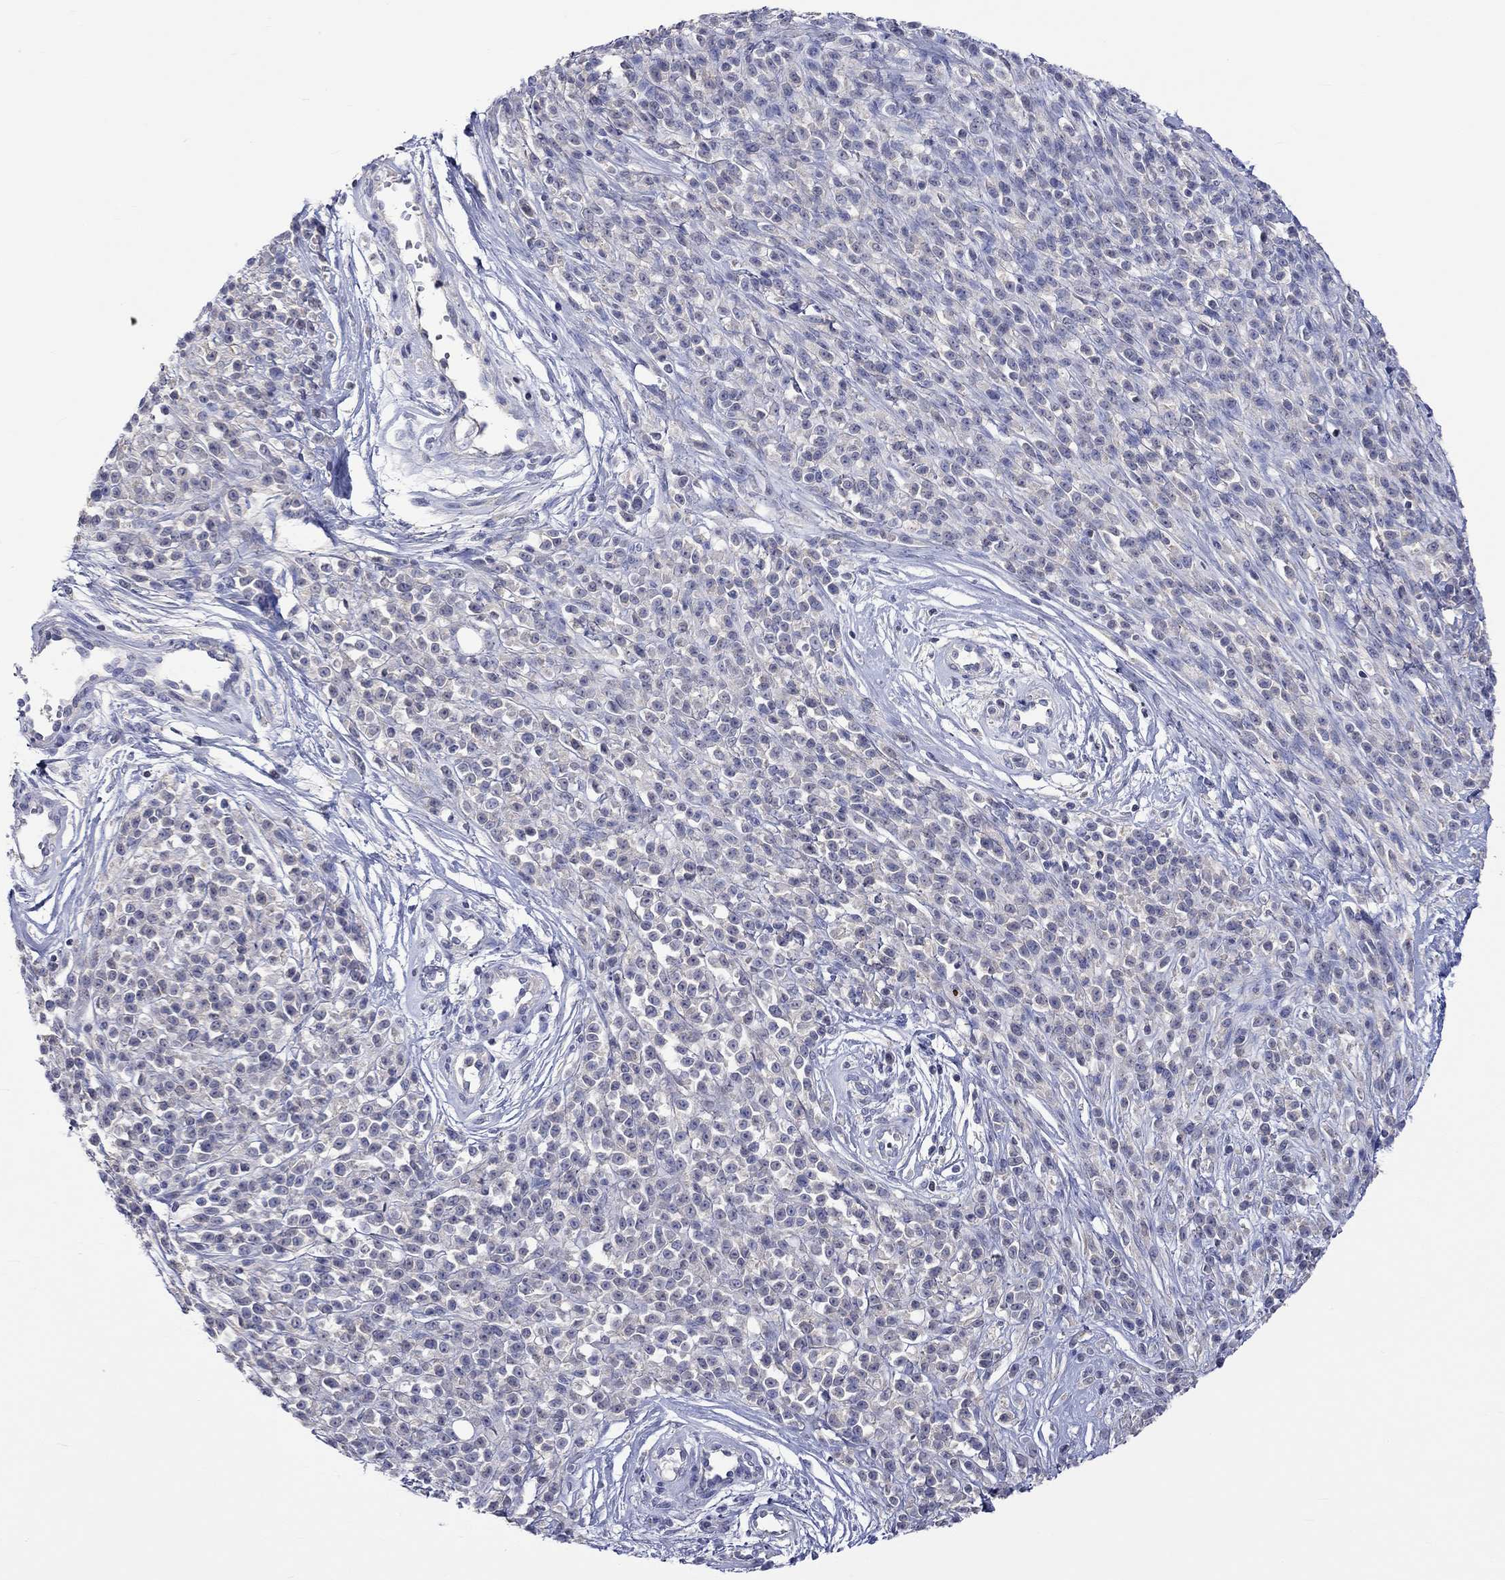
{"staining": {"intensity": "negative", "quantity": "none", "location": "none"}, "tissue": "melanoma", "cell_type": "Tumor cells", "image_type": "cancer", "snomed": [{"axis": "morphology", "description": "Malignant melanoma, NOS"}, {"axis": "topography", "description": "Skin"}, {"axis": "topography", "description": "Skin of trunk"}], "caption": "IHC micrograph of neoplastic tissue: malignant melanoma stained with DAB (3,3'-diaminobenzidine) shows no significant protein expression in tumor cells. The staining was performed using DAB (3,3'-diaminobenzidine) to visualize the protein expression in brown, while the nuclei were stained in blue with hematoxylin (Magnification: 20x).", "gene": "LRFN4", "patient": {"sex": "male", "age": 74}}